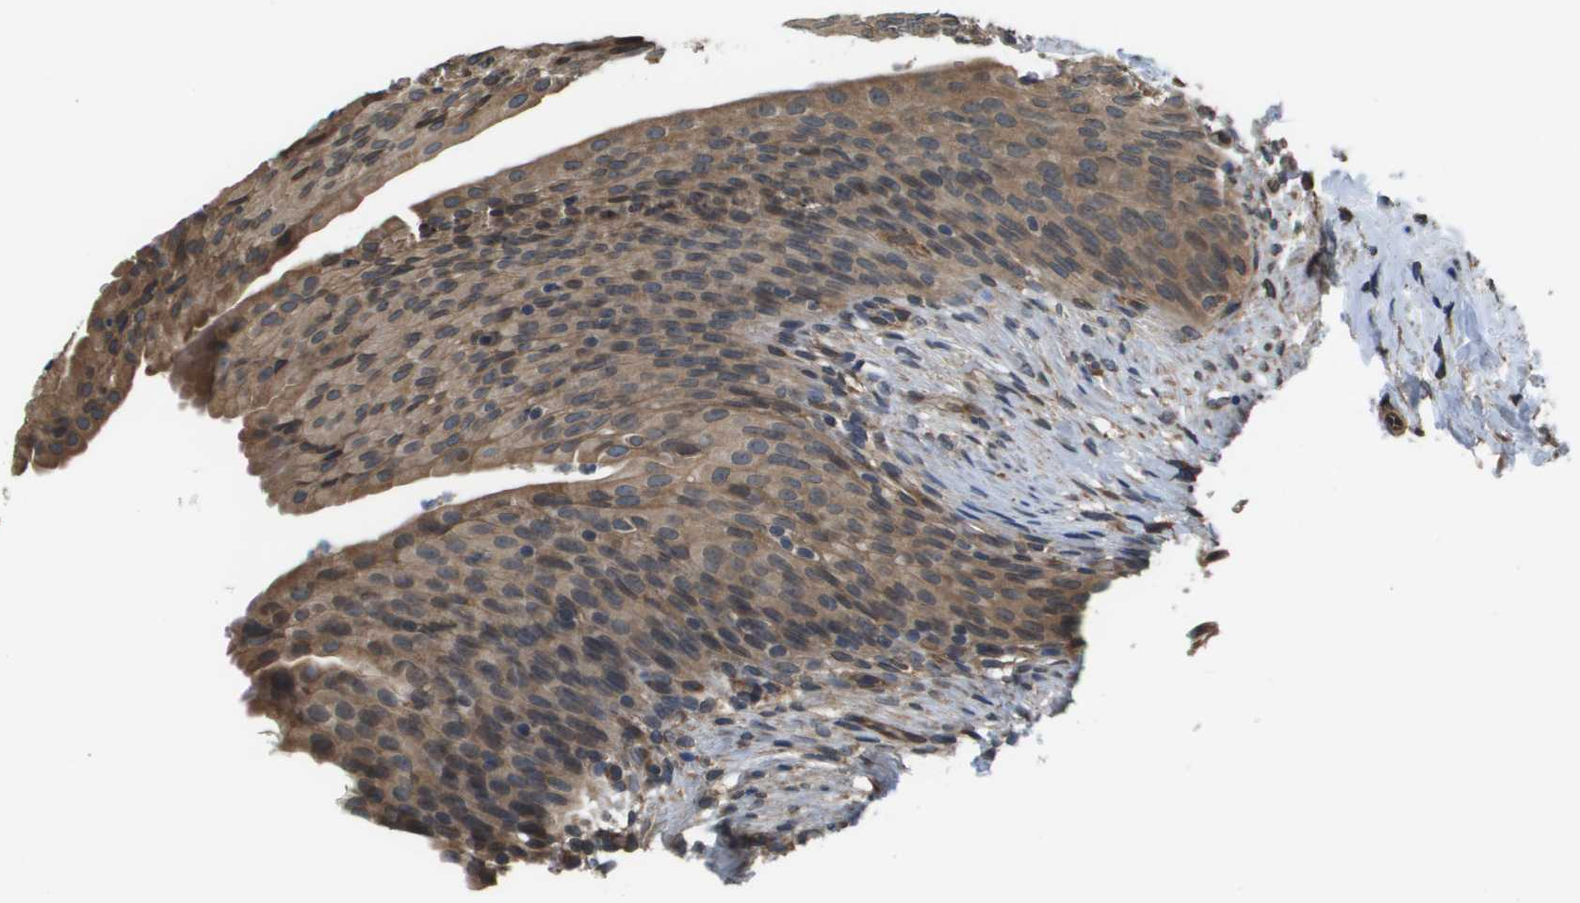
{"staining": {"intensity": "moderate", "quantity": ">75%", "location": "cytoplasmic/membranous"}, "tissue": "urinary bladder", "cell_type": "Urothelial cells", "image_type": "normal", "snomed": [{"axis": "morphology", "description": "Normal tissue, NOS"}, {"axis": "topography", "description": "Urinary bladder"}], "caption": "Urothelial cells exhibit moderate cytoplasmic/membranous expression in about >75% of cells in unremarkable urinary bladder.", "gene": "SEC62", "patient": {"sex": "female", "age": 79}}